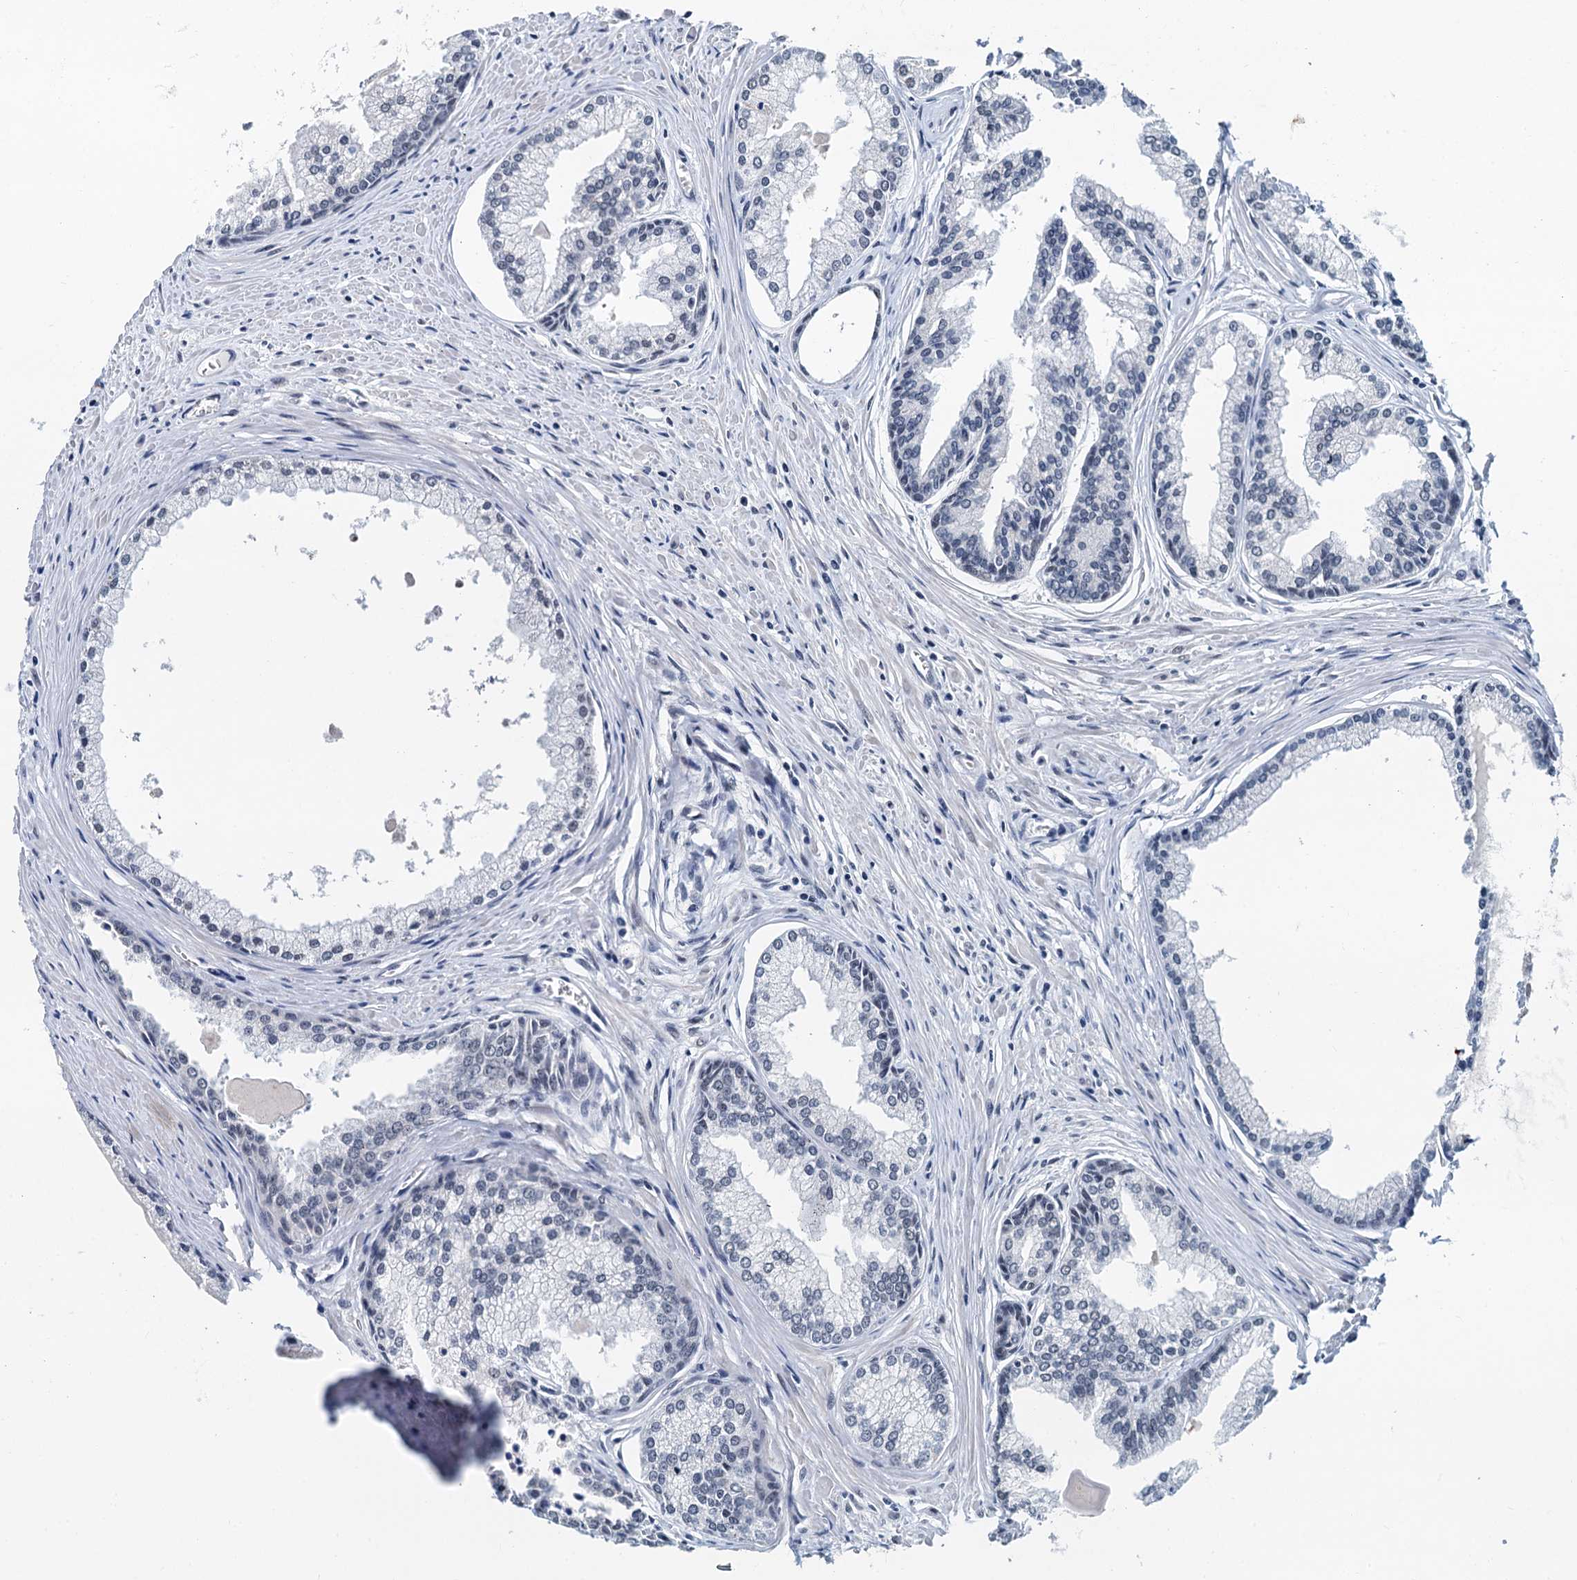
{"staining": {"intensity": "negative", "quantity": "none", "location": "none"}, "tissue": "prostate cancer", "cell_type": "Tumor cells", "image_type": "cancer", "snomed": [{"axis": "morphology", "description": "Adenocarcinoma, High grade"}, {"axis": "topography", "description": "Prostate"}], "caption": "Immunohistochemical staining of human prostate cancer (high-grade adenocarcinoma) exhibits no significant staining in tumor cells.", "gene": "SNRPD1", "patient": {"sex": "male", "age": 68}}